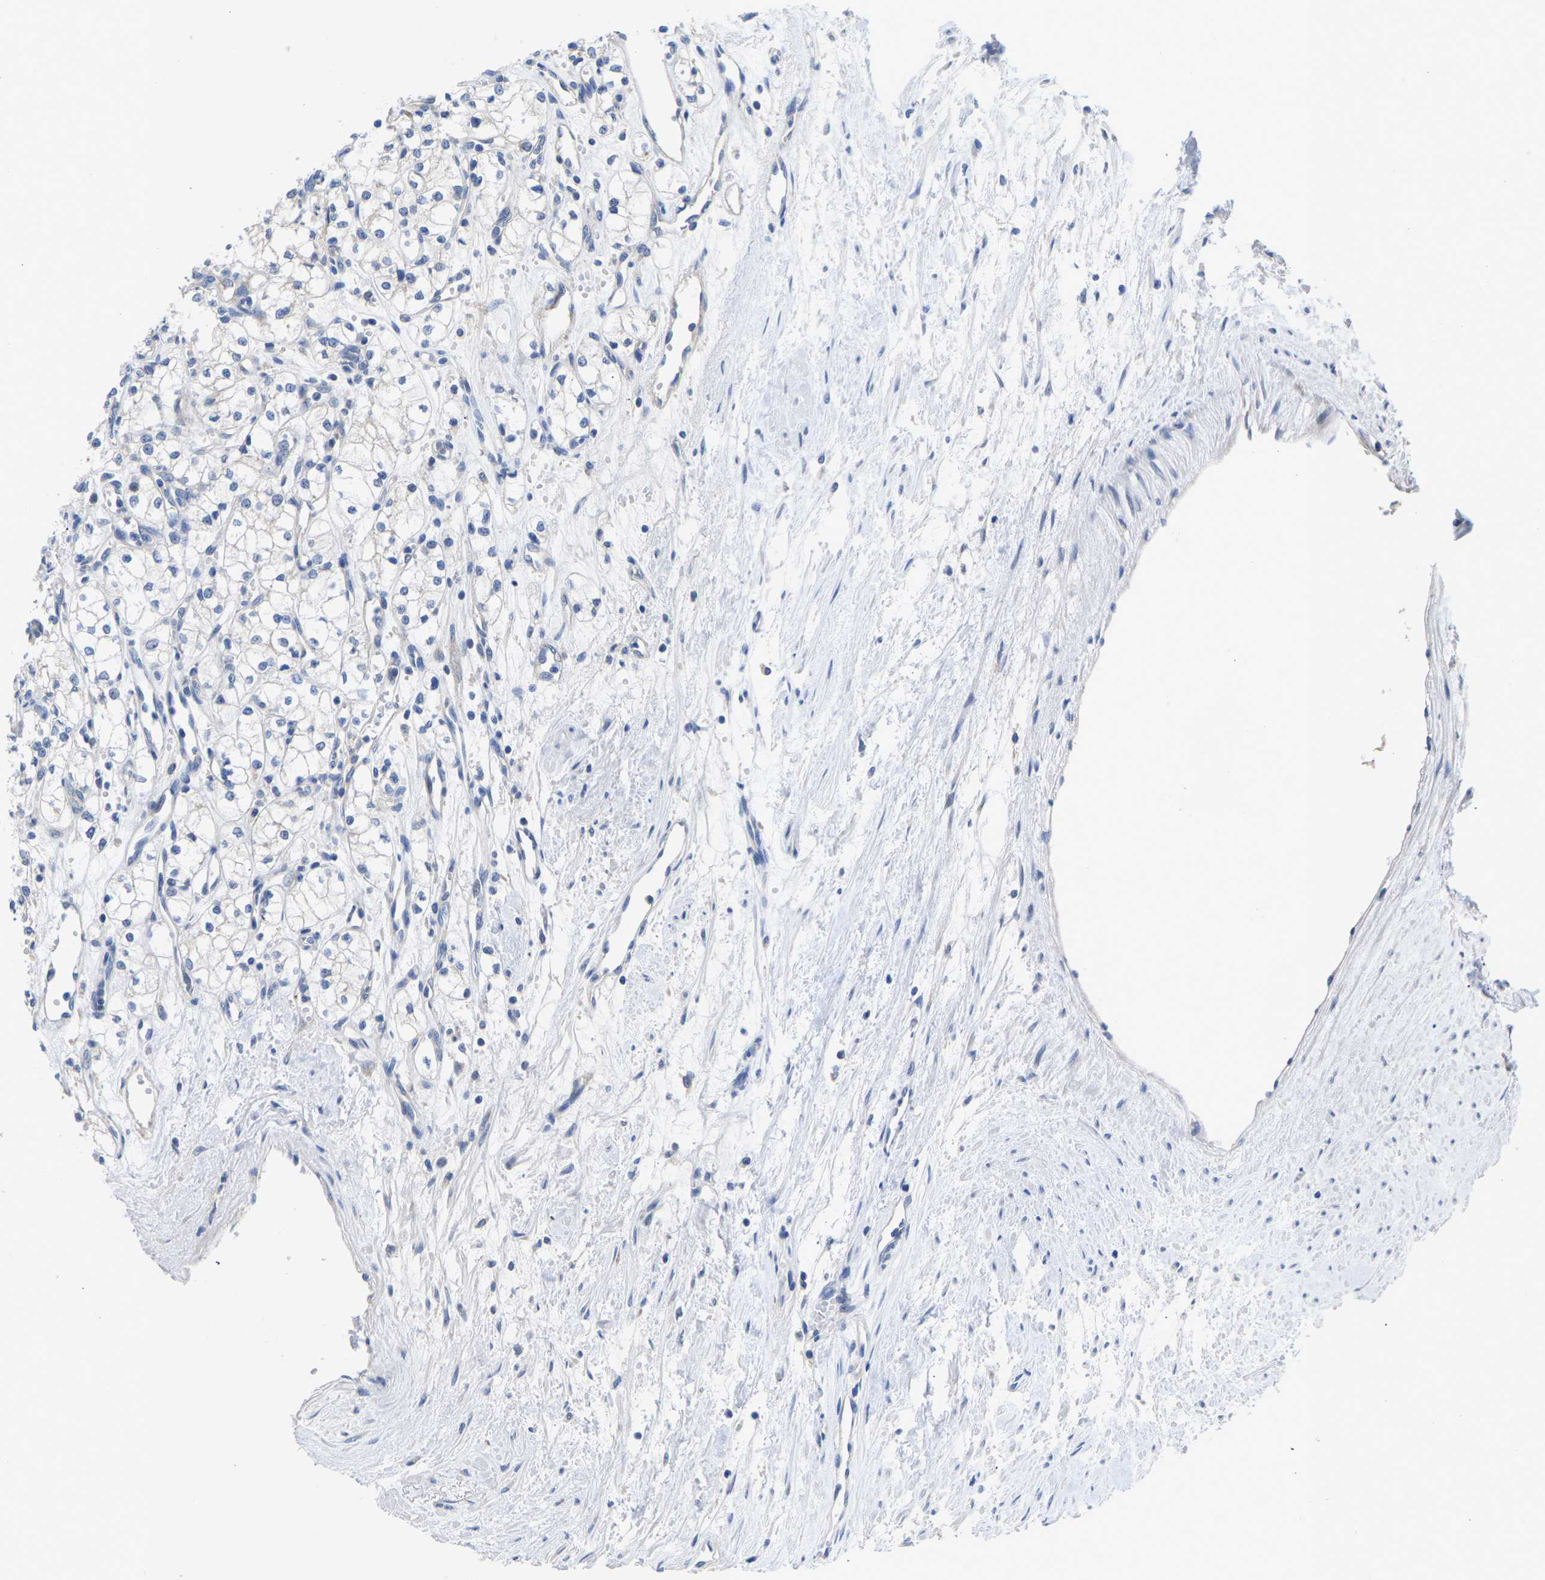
{"staining": {"intensity": "negative", "quantity": "none", "location": "none"}, "tissue": "renal cancer", "cell_type": "Tumor cells", "image_type": "cancer", "snomed": [{"axis": "morphology", "description": "Adenocarcinoma, NOS"}, {"axis": "topography", "description": "Kidney"}], "caption": "Tumor cells are negative for protein expression in human renal cancer (adenocarcinoma).", "gene": "ABCA10", "patient": {"sex": "male", "age": 59}}